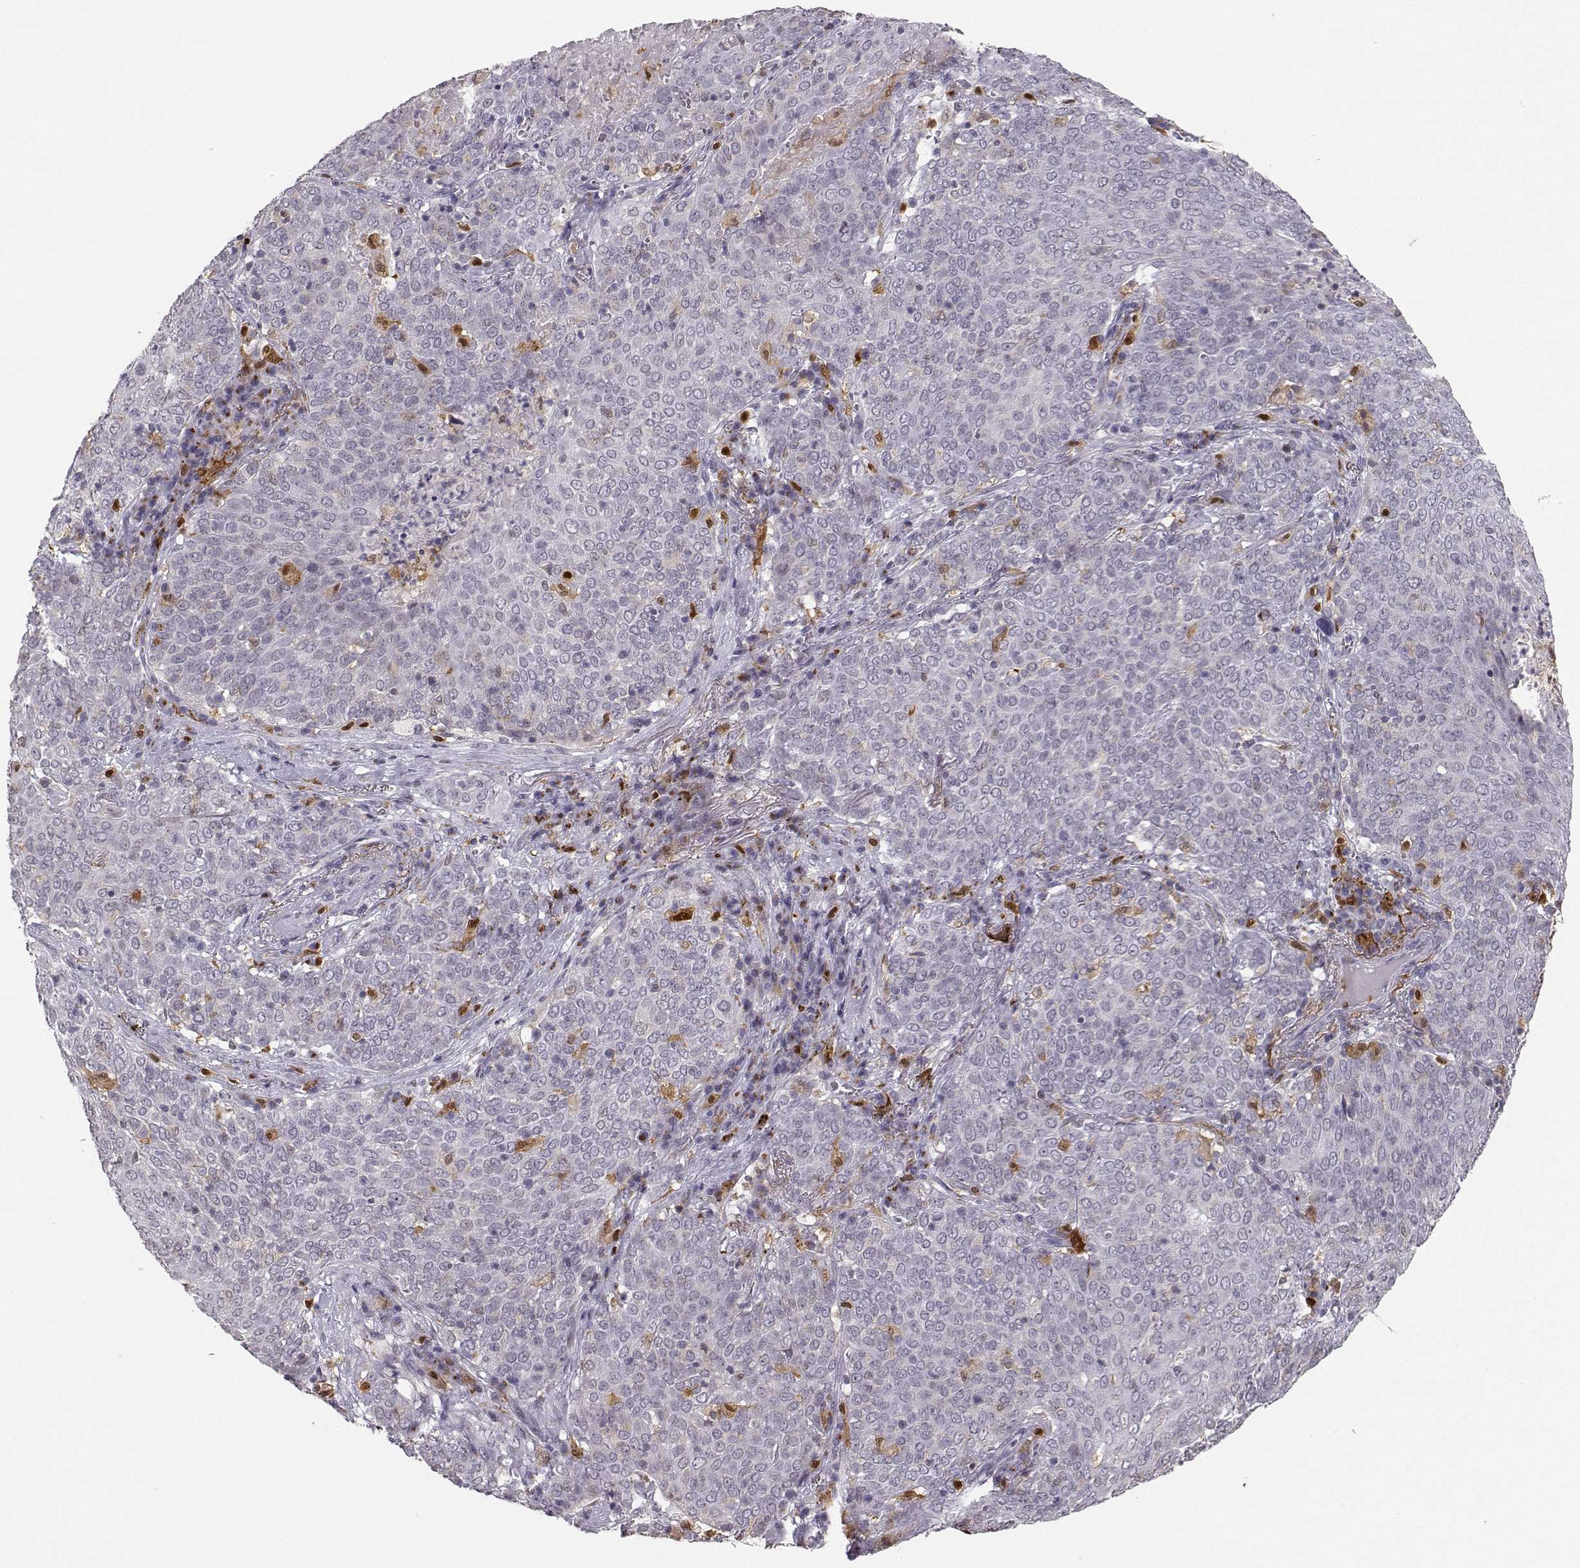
{"staining": {"intensity": "moderate", "quantity": "<25%", "location": "cytoplasmic/membranous"}, "tissue": "lung cancer", "cell_type": "Tumor cells", "image_type": "cancer", "snomed": [{"axis": "morphology", "description": "Squamous cell carcinoma, NOS"}, {"axis": "topography", "description": "Lung"}], "caption": "The histopathology image displays a brown stain indicating the presence of a protein in the cytoplasmic/membranous of tumor cells in lung cancer (squamous cell carcinoma).", "gene": "HTR7", "patient": {"sex": "male", "age": 82}}